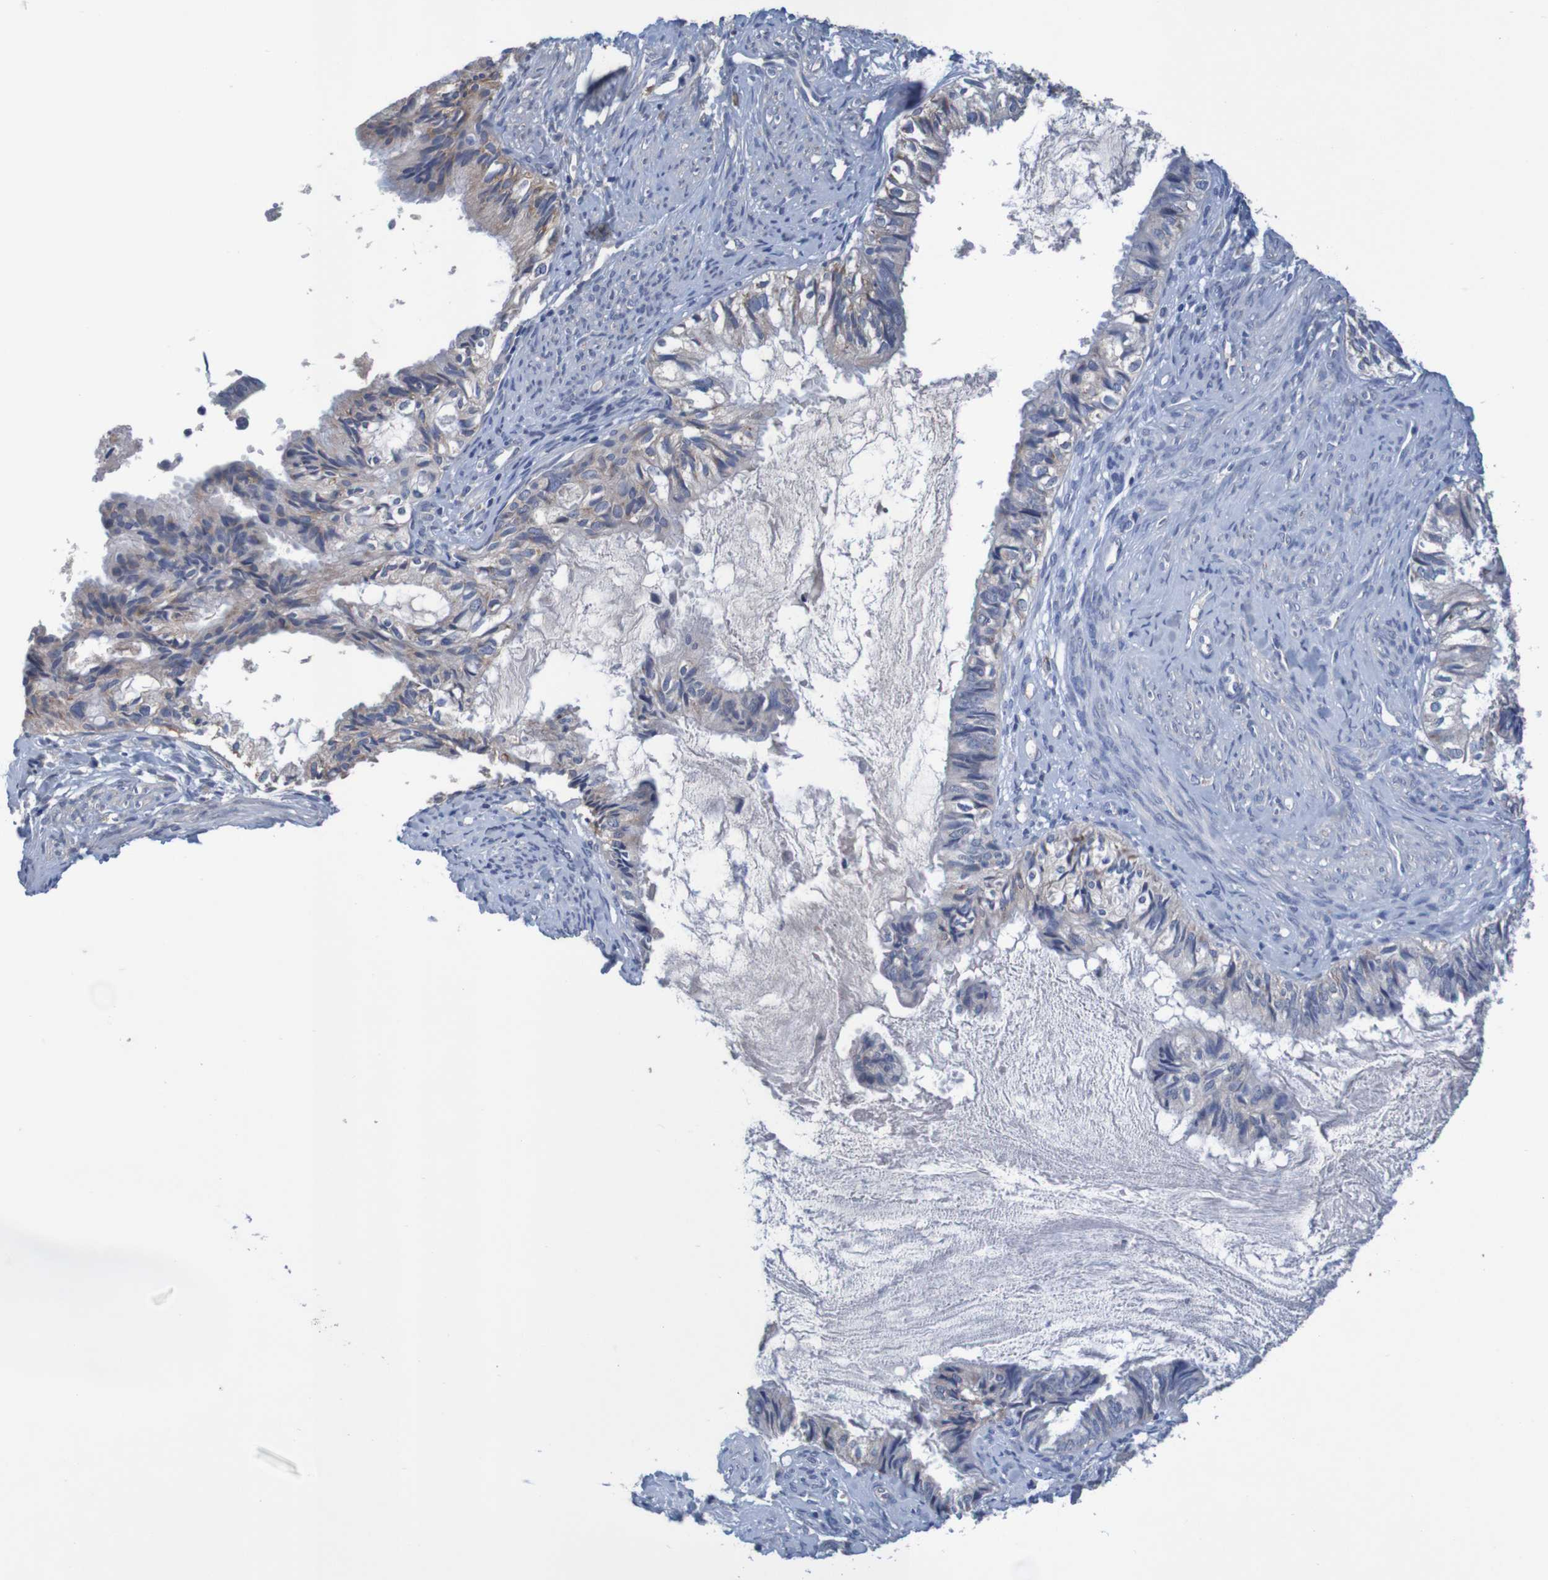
{"staining": {"intensity": "moderate", "quantity": "<25%", "location": "cytoplasmic/membranous"}, "tissue": "cervical cancer", "cell_type": "Tumor cells", "image_type": "cancer", "snomed": [{"axis": "morphology", "description": "Normal tissue, NOS"}, {"axis": "morphology", "description": "Adenocarcinoma, NOS"}, {"axis": "topography", "description": "Cervix"}, {"axis": "topography", "description": "Endometrium"}], "caption": "Protein staining by immunohistochemistry exhibits moderate cytoplasmic/membranous expression in about <25% of tumor cells in cervical adenocarcinoma.", "gene": "LTA", "patient": {"sex": "female", "age": 86}}